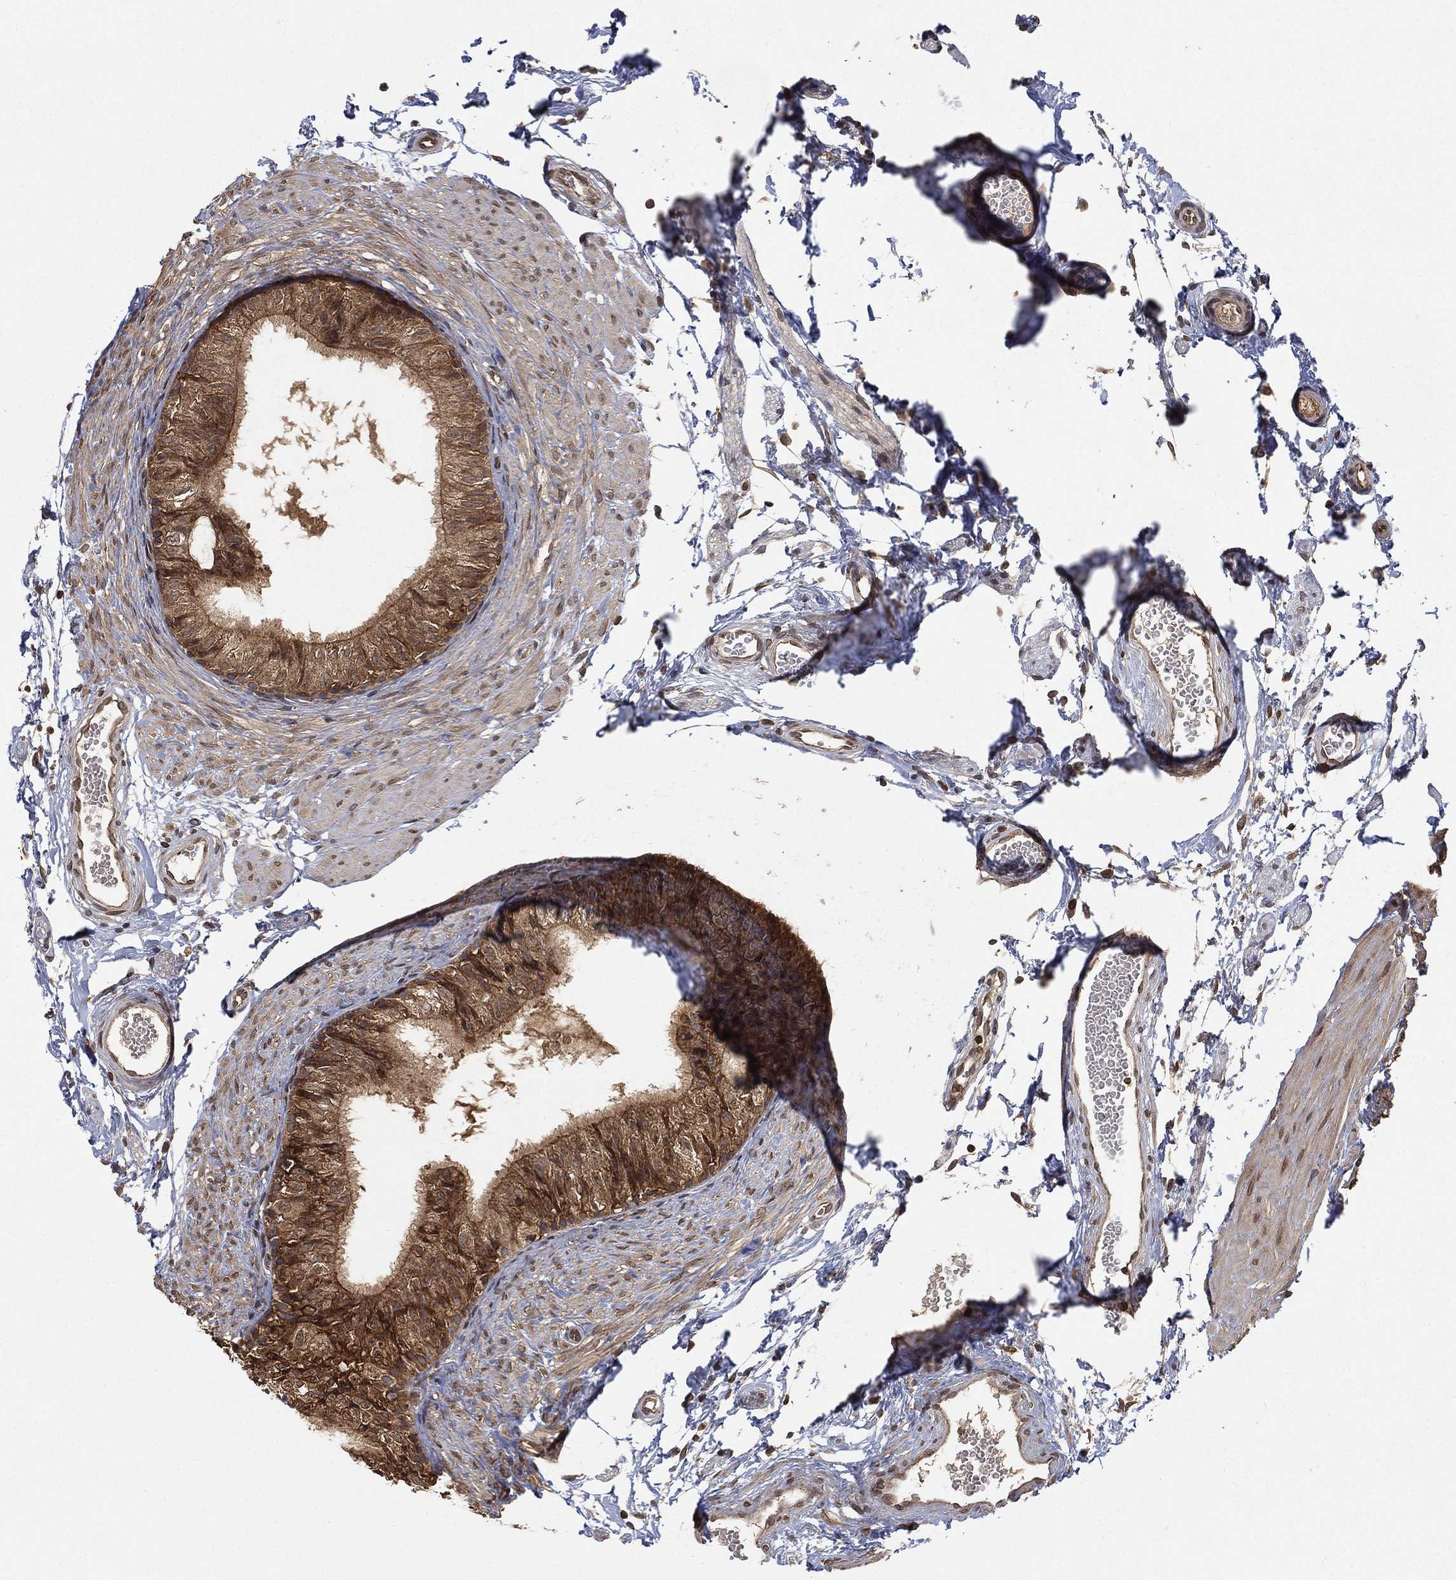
{"staining": {"intensity": "moderate", "quantity": ">75%", "location": "cytoplasmic/membranous"}, "tissue": "epididymis", "cell_type": "Glandular cells", "image_type": "normal", "snomed": [{"axis": "morphology", "description": "Normal tissue, NOS"}, {"axis": "topography", "description": "Epididymis"}], "caption": "High-magnification brightfield microscopy of normal epididymis stained with DAB (brown) and counterstained with hematoxylin (blue). glandular cells exhibit moderate cytoplasmic/membranous expression is appreciated in about>75% of cells.", "gene": "UBA5", "patient": {"sex": "male", "age": 22}}